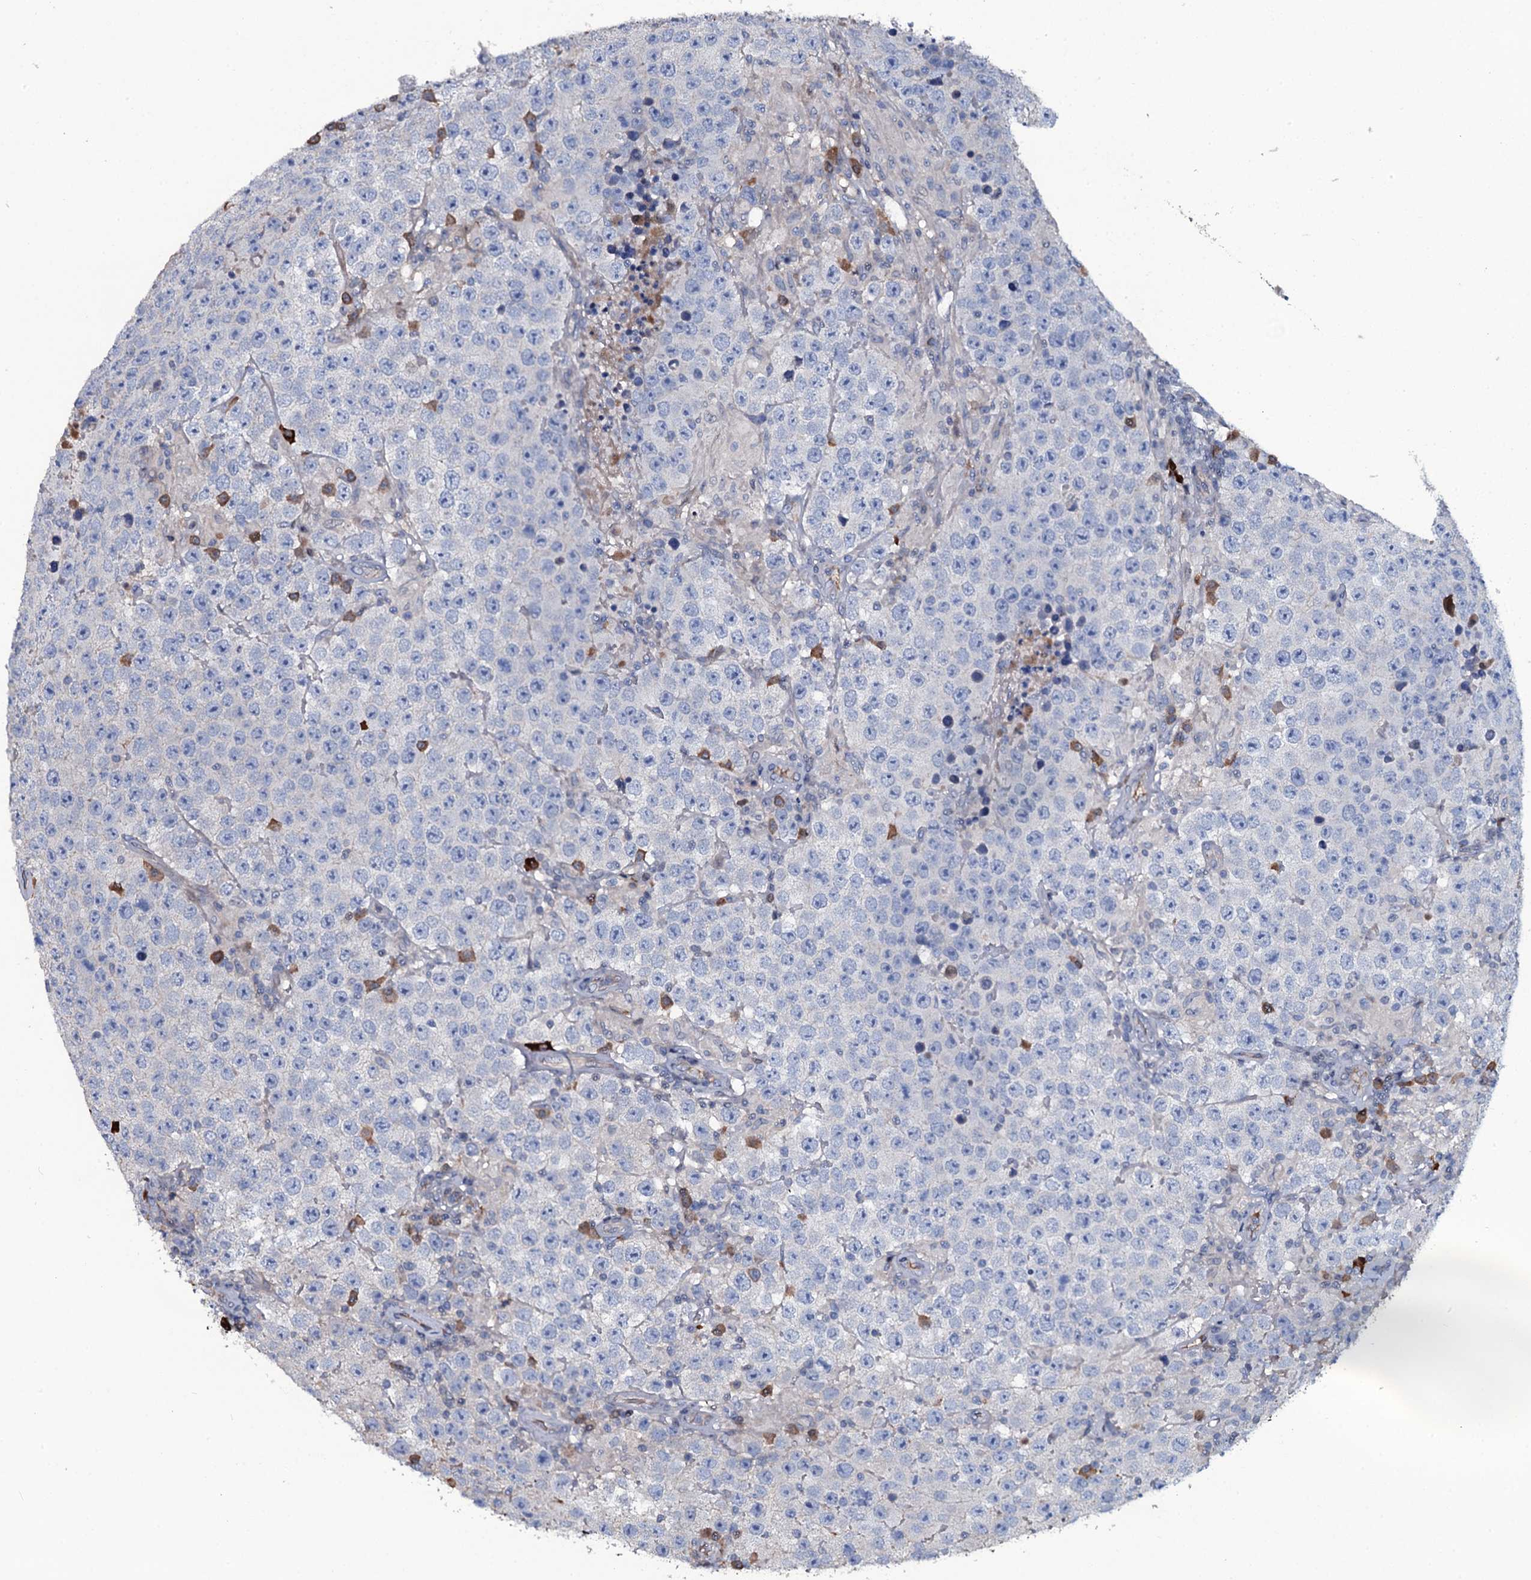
{"staining": {"intensity": "negative", "quantity": "none", "location": "none"}, "tissue": "testis cancer", "cell_type": "Tumor cells", "image_type": "cancer", "snomed": [{"axis": "morphology", "description": "Normal tissue, NOS"}, {"axis": "morphology", "description": "Urothelial carcinoma, High grade"}, {"axis": "morphology", "description": "Seminoma, NOS"}, {"axis": "morphology", "description": "Carcinoma, Embryonal, NOS"}, {"axis": "topography", "description": "Urinary bladder"}, {"axis": "topography", "description": "Testis"}], "caption": "Immunohistochemical staining of testis embryonal carcinoma exhibits no significant expression in tumor cells. The staining was performed using DAB (3,3'-diaminobenzidine) to visualize the protein expression in brown, while the nuclei were stained in blue with hematoxylin (Magnification: 20x).", "gene": "LYG2", "patient": {"sex": "male", "age": 41}}